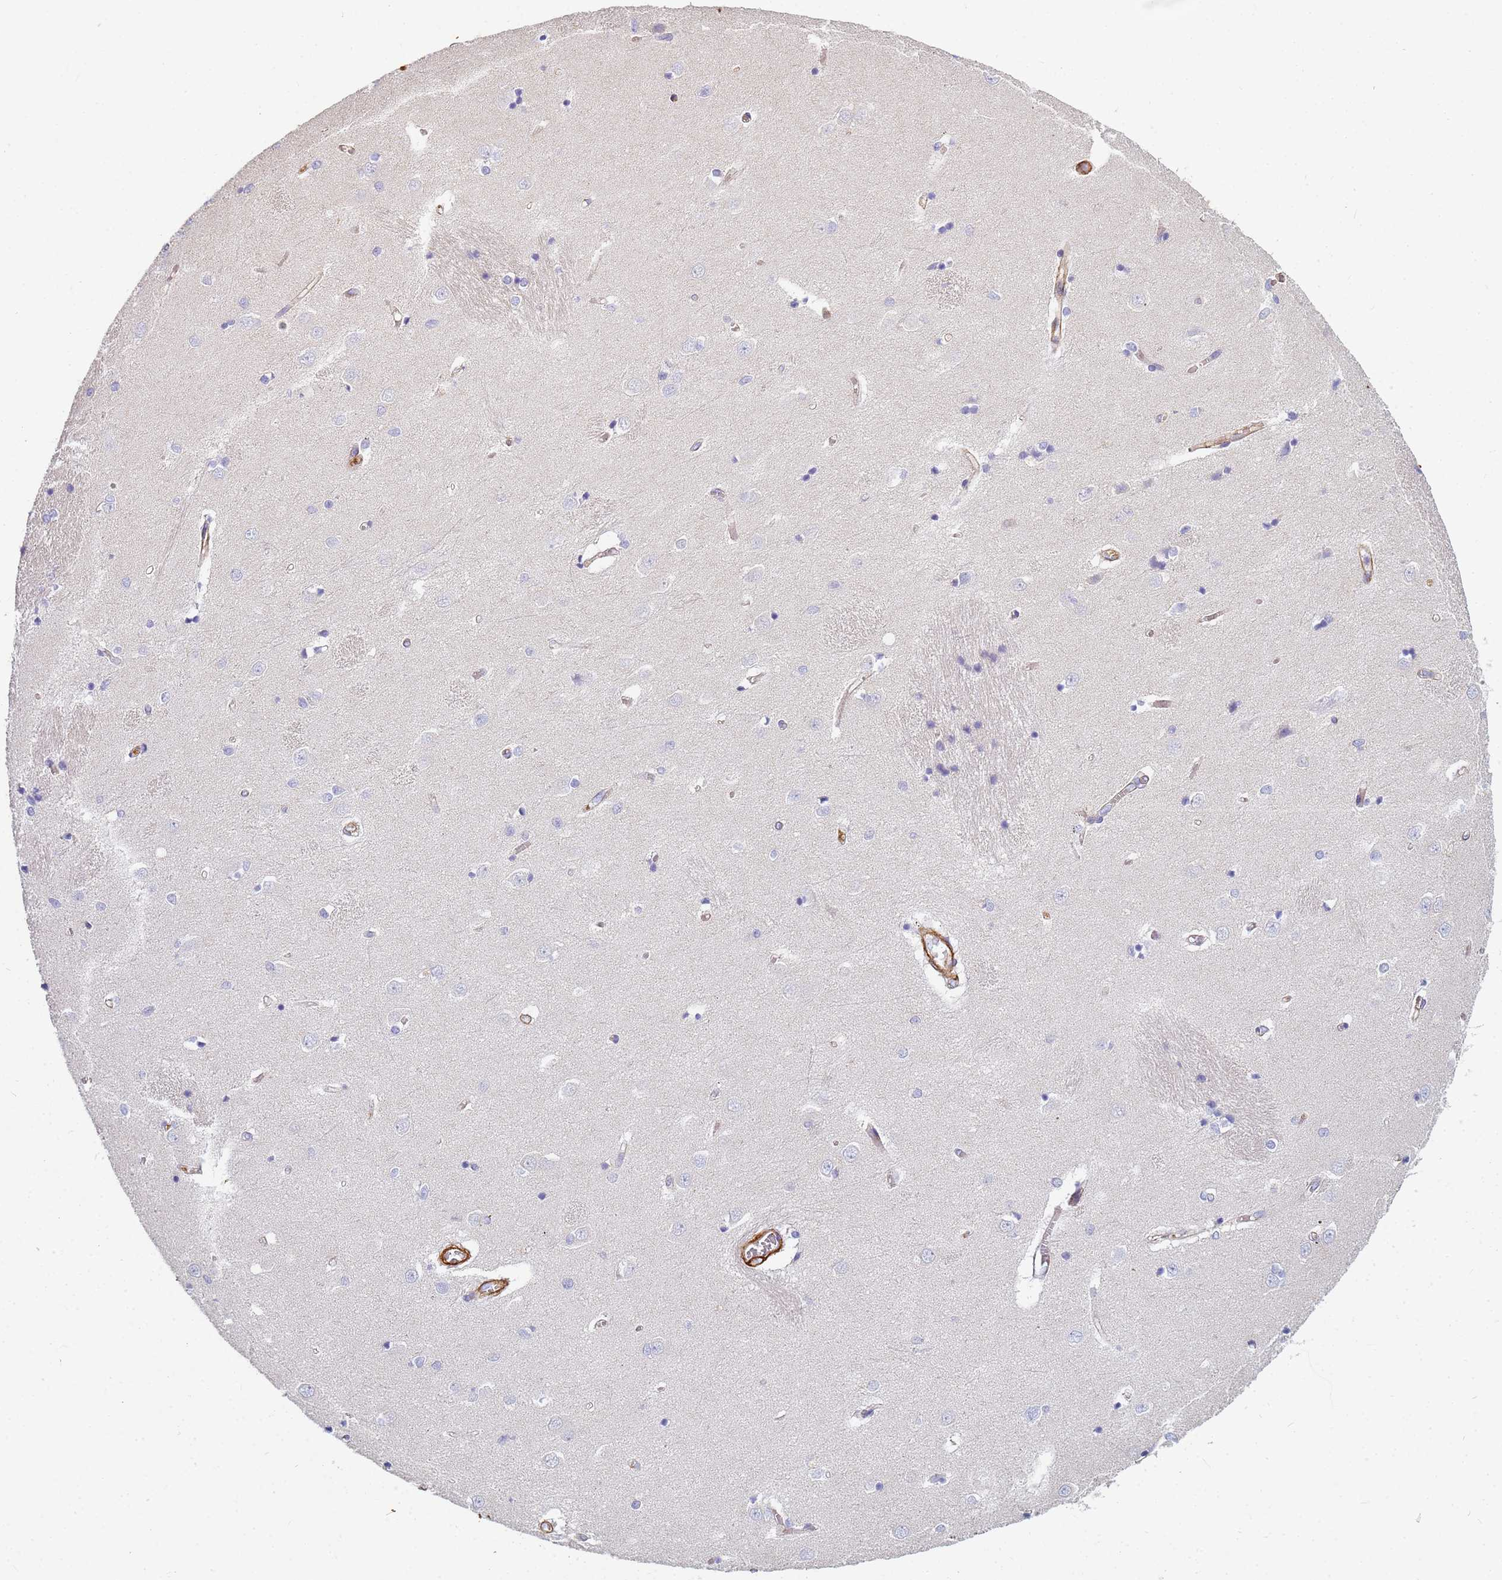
{"staining": {"intensity": "negative", "quantity": "none", "location": "none"}, "tissue": "caudate", "cell_type": "Glial cells", "image_type": "normal", "snomed": [{"axis": "morphology", "description": "Normal tissue, NOS"}, {"axis": "topography", "description": "Lateral ventricle wall"}], "caption": "High power microscopy photomicrograph of an IHC photomicrograph of normal caudate, revealing no significant expression in glial cells. The staining is performed using DAB brown chromogen with nuclei counter-stained in using hematoxylin.", "gene": "TPM1", "patient": {"sex": "male", "age": 37}}